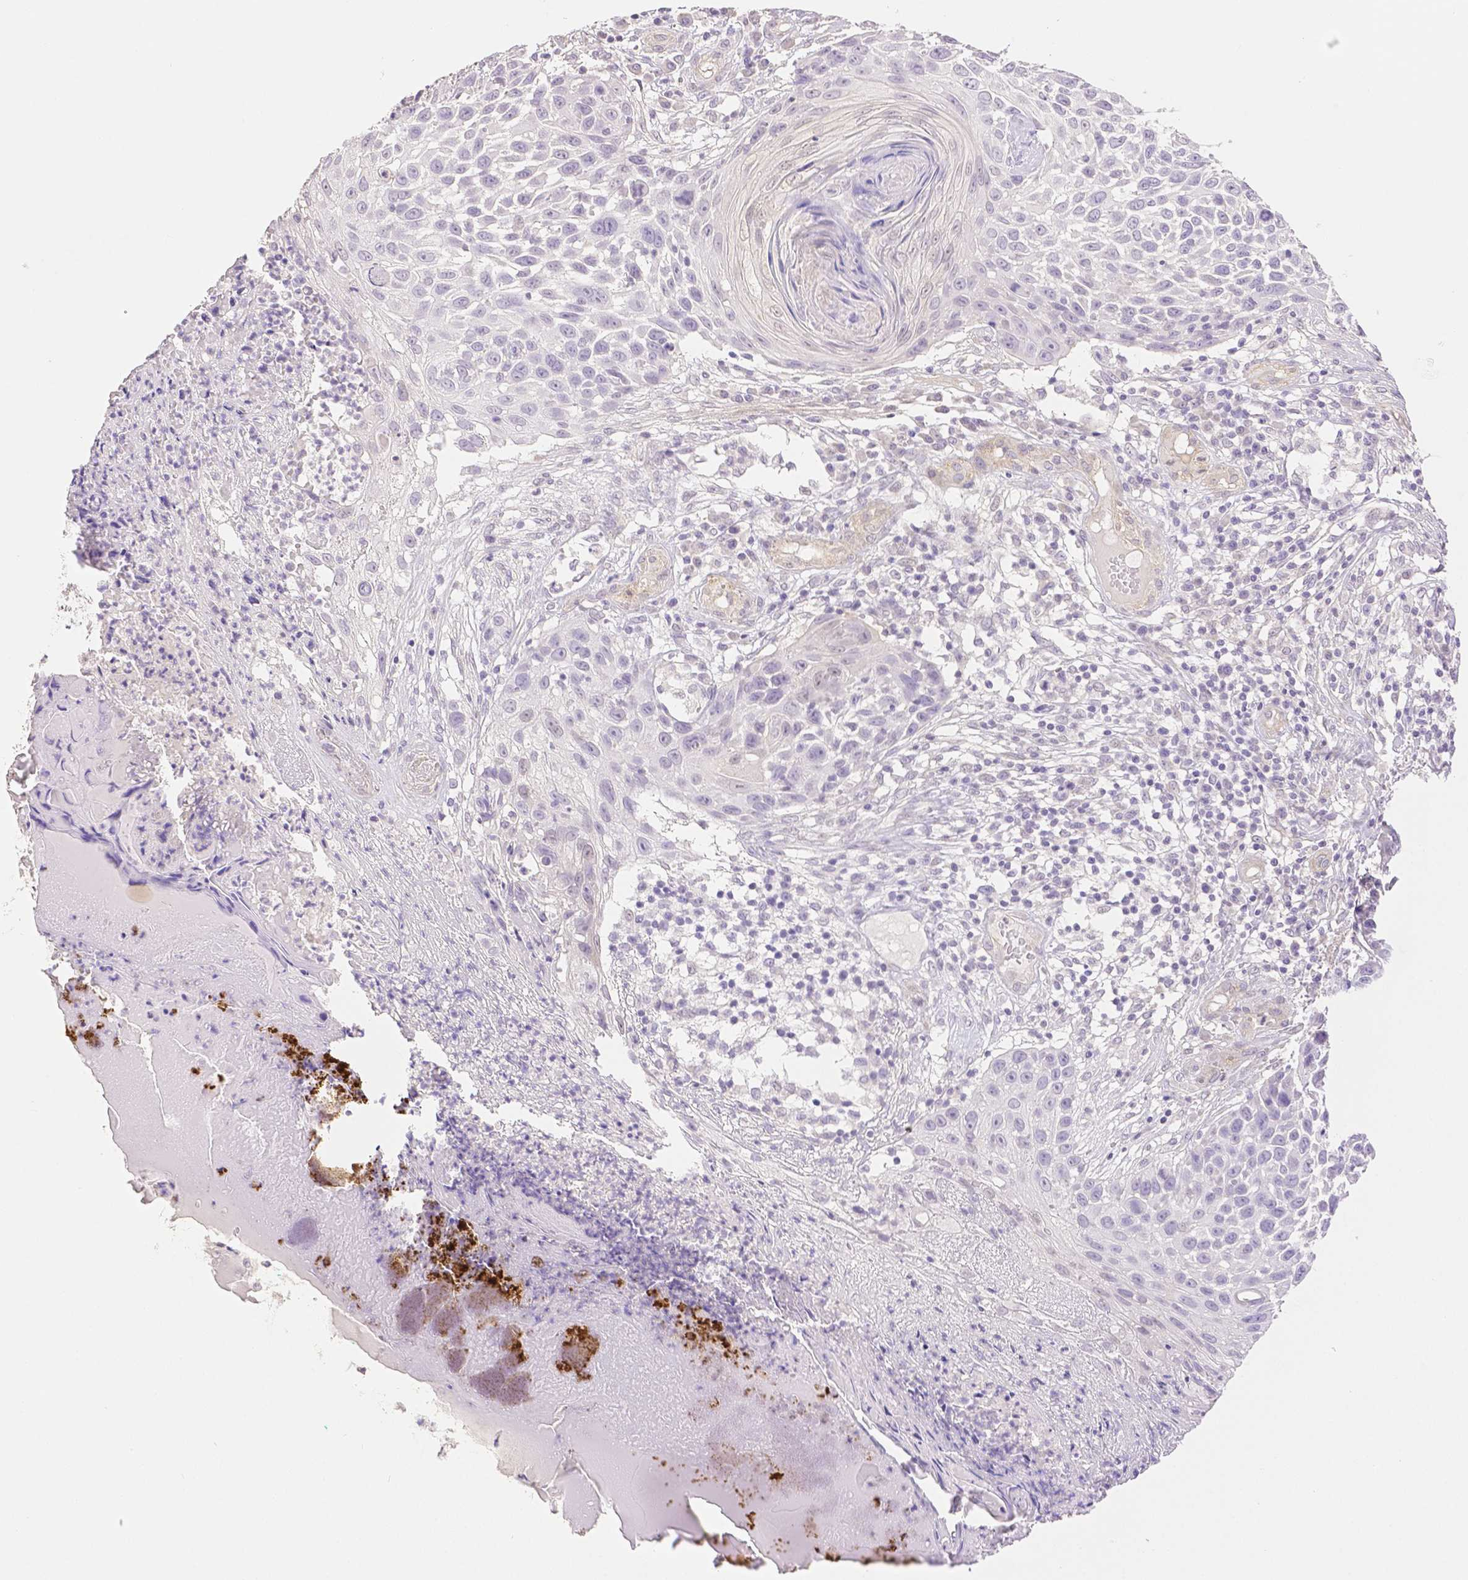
{"staining": {"intensity": "negative", "quantity": "none", "location": "none"}, "tissue": "skin cancer", "cell_type": "Tumor cells", "image_type": "cancer", "snomed": [{"axis": "morphology", "description": "Squamous cell carcinoma, NOS"}, {"axis": "topography", "description": "Skin"}], "caption": "Skin cancer stained for a protein using immunohistochemistry reveals no expression tumor cells.", "gene": "THY1", "patient": {"sex": "male", "age": 92}}